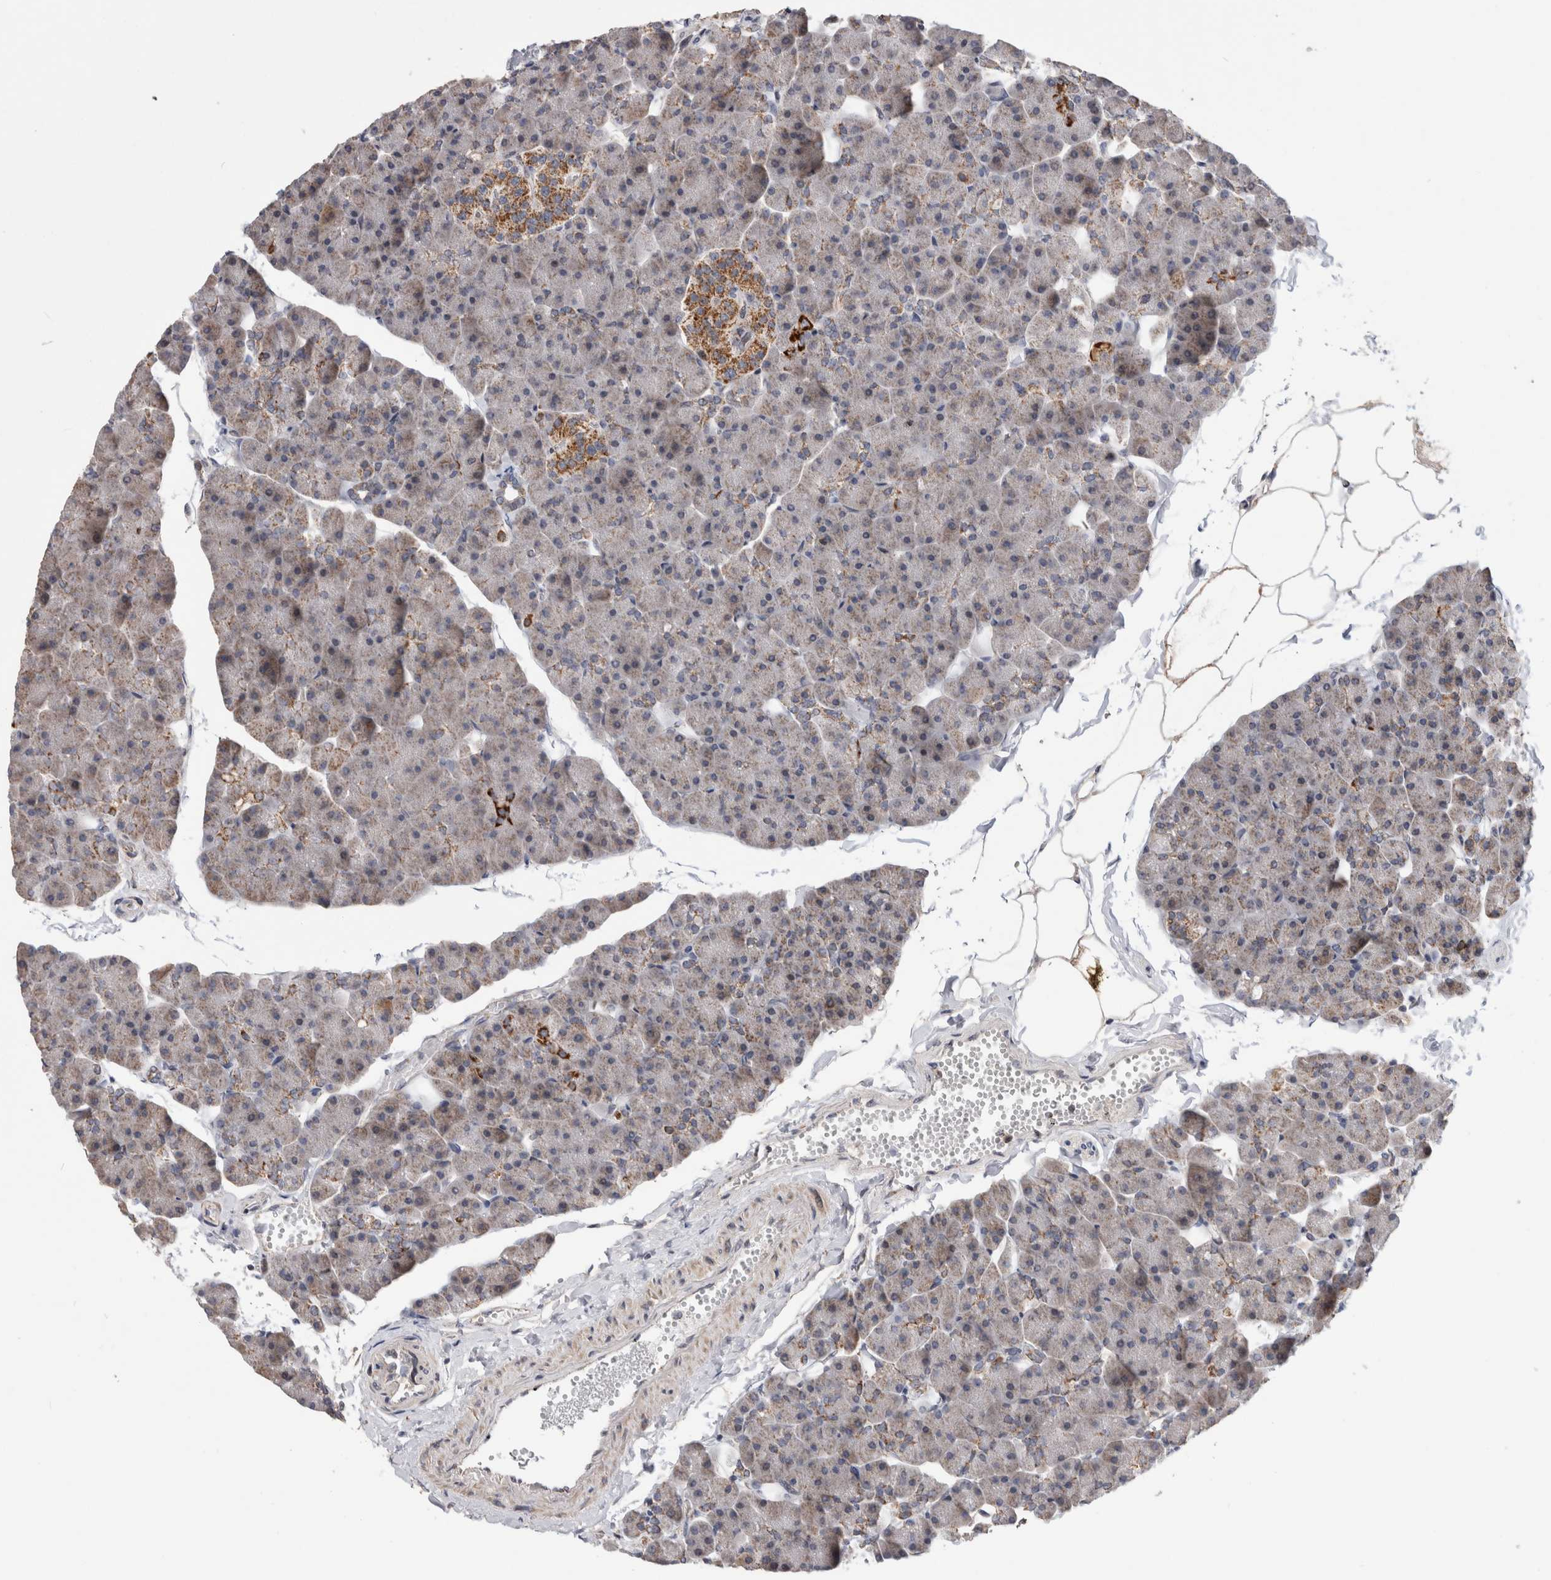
{"staining": {"intensity": "moderate", "quantity": "<25%", "location": "cytoplasmic/membranous"}, "tissue": "pancreas", "cell_type": "Exocrine glandular cells", "image_type": "normal", "snomed": [{"axis": "morphology", "description": "Normal tissue, NOS"}, {"axis": "topography", "description": "Pancreas"}], "caption": "IHC (DAB) staining of unremarkable human pancreas displays moderate cytoplasmic/membranous protein expression in approximately <25% of exocrine glandular cells. (DAB (3,3'-diaminobenzidine) IHC, brown staining for protein, blue staining for nuclei).", "gene": "MRPL37", "patient": {"sex": "male", "age": 35}}